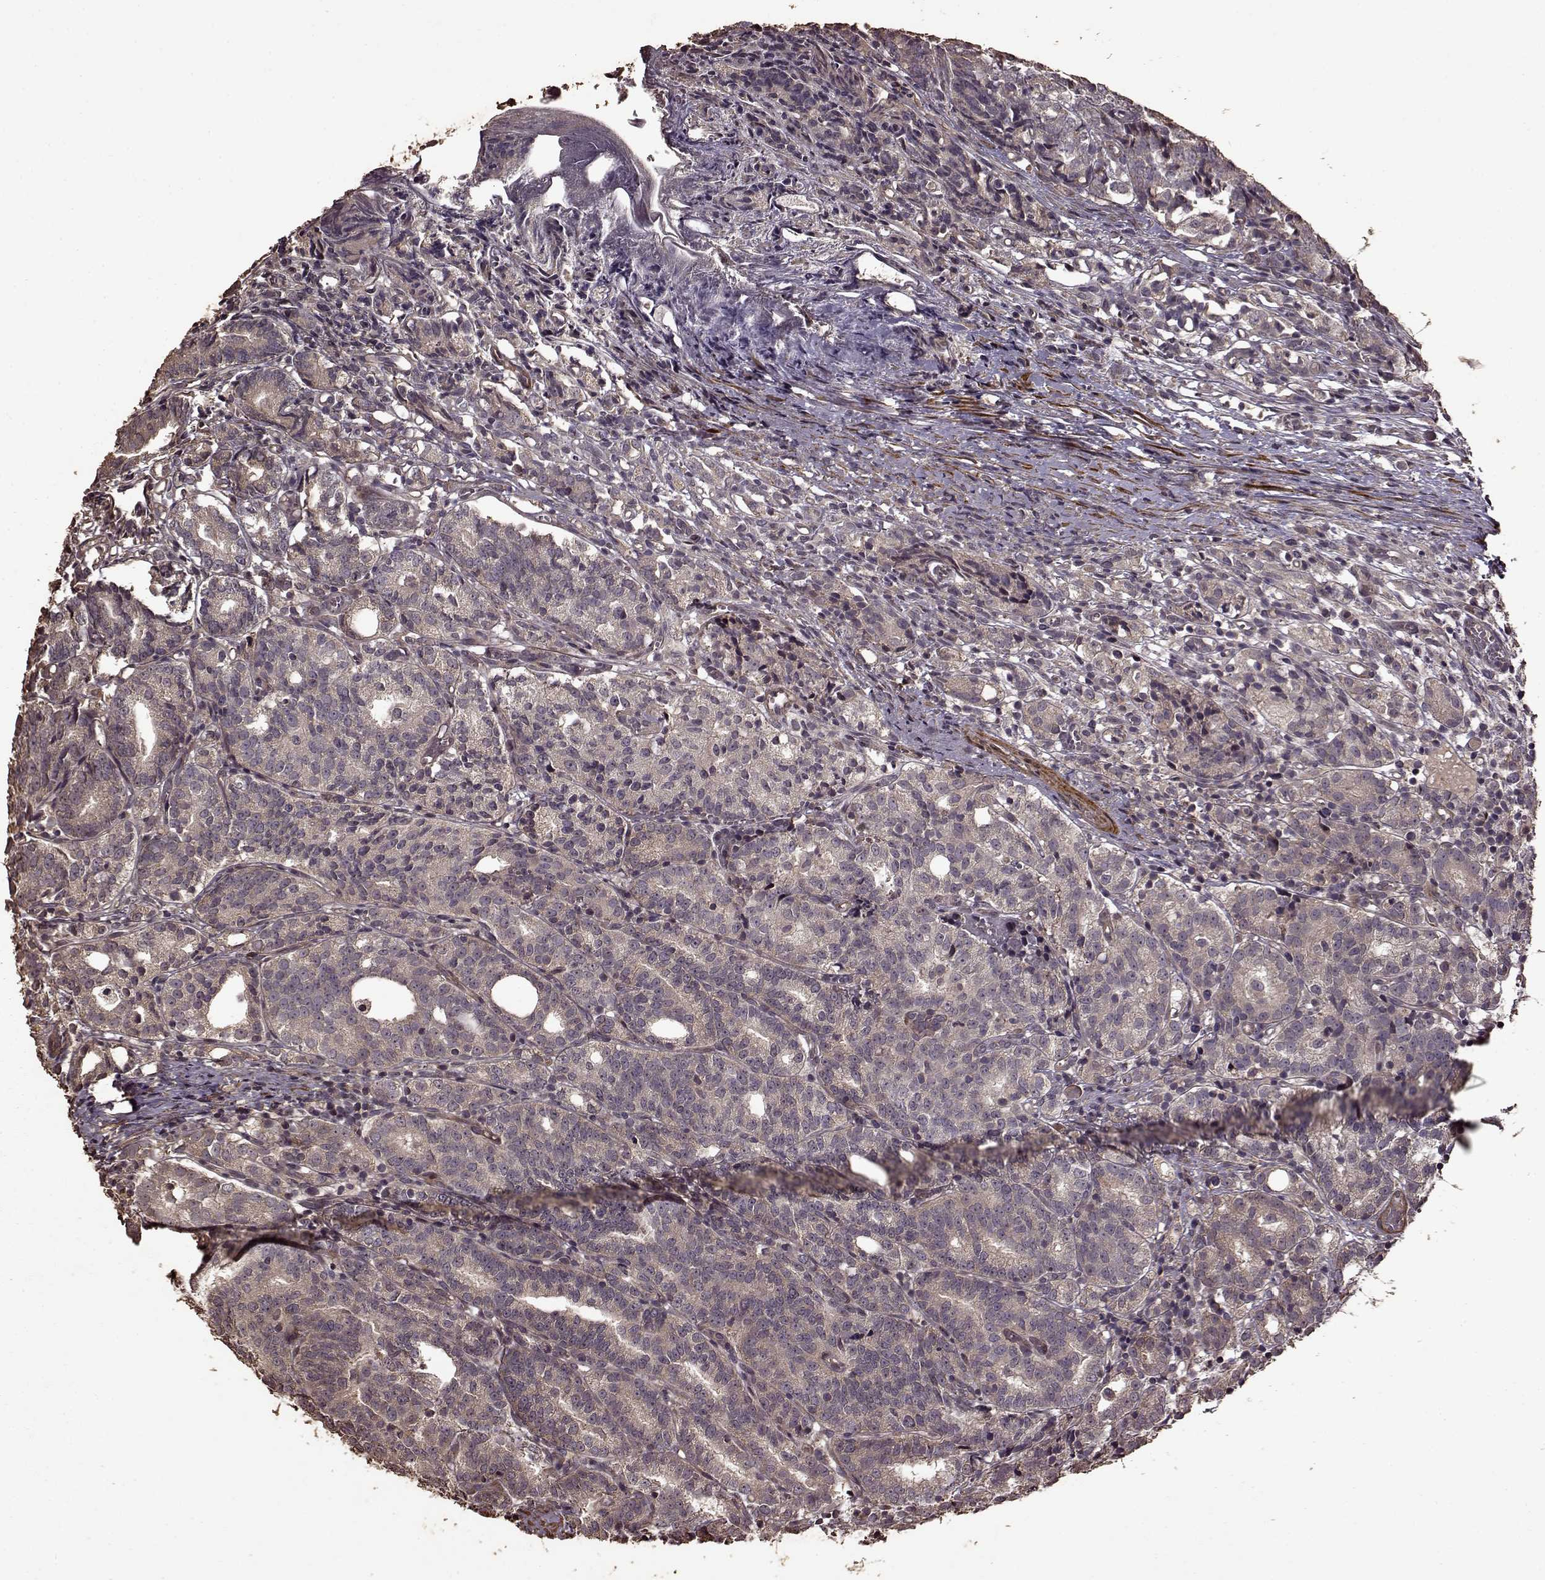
{"staining": {"intensity": "negative", "quantity": "none", "location": "none"}, "tissue": "prostate cancer", "cell_type": "Tumor cells", "image_type": "cancer", "snomed": [{"axis": "morphology", "description": "Adenocarcinoma, High grade"}, {"axis": "topography", "description": "Prostate"}], "caption": "IHC photomicrograph of neoplastic tissue: human prostate adenocarcinoma (high-grade) stained with DAB (3,3'-diaminobenzidine) displays no significant protein staining in tumor cells. (Stains: DAB immunohistochemistry (IHC) with hematoxylin counter stain, Microscopy: brightfield microscopy at high magnification).", "gene": "FBXW11", "patient": {"sex": "male", "age": 53}}